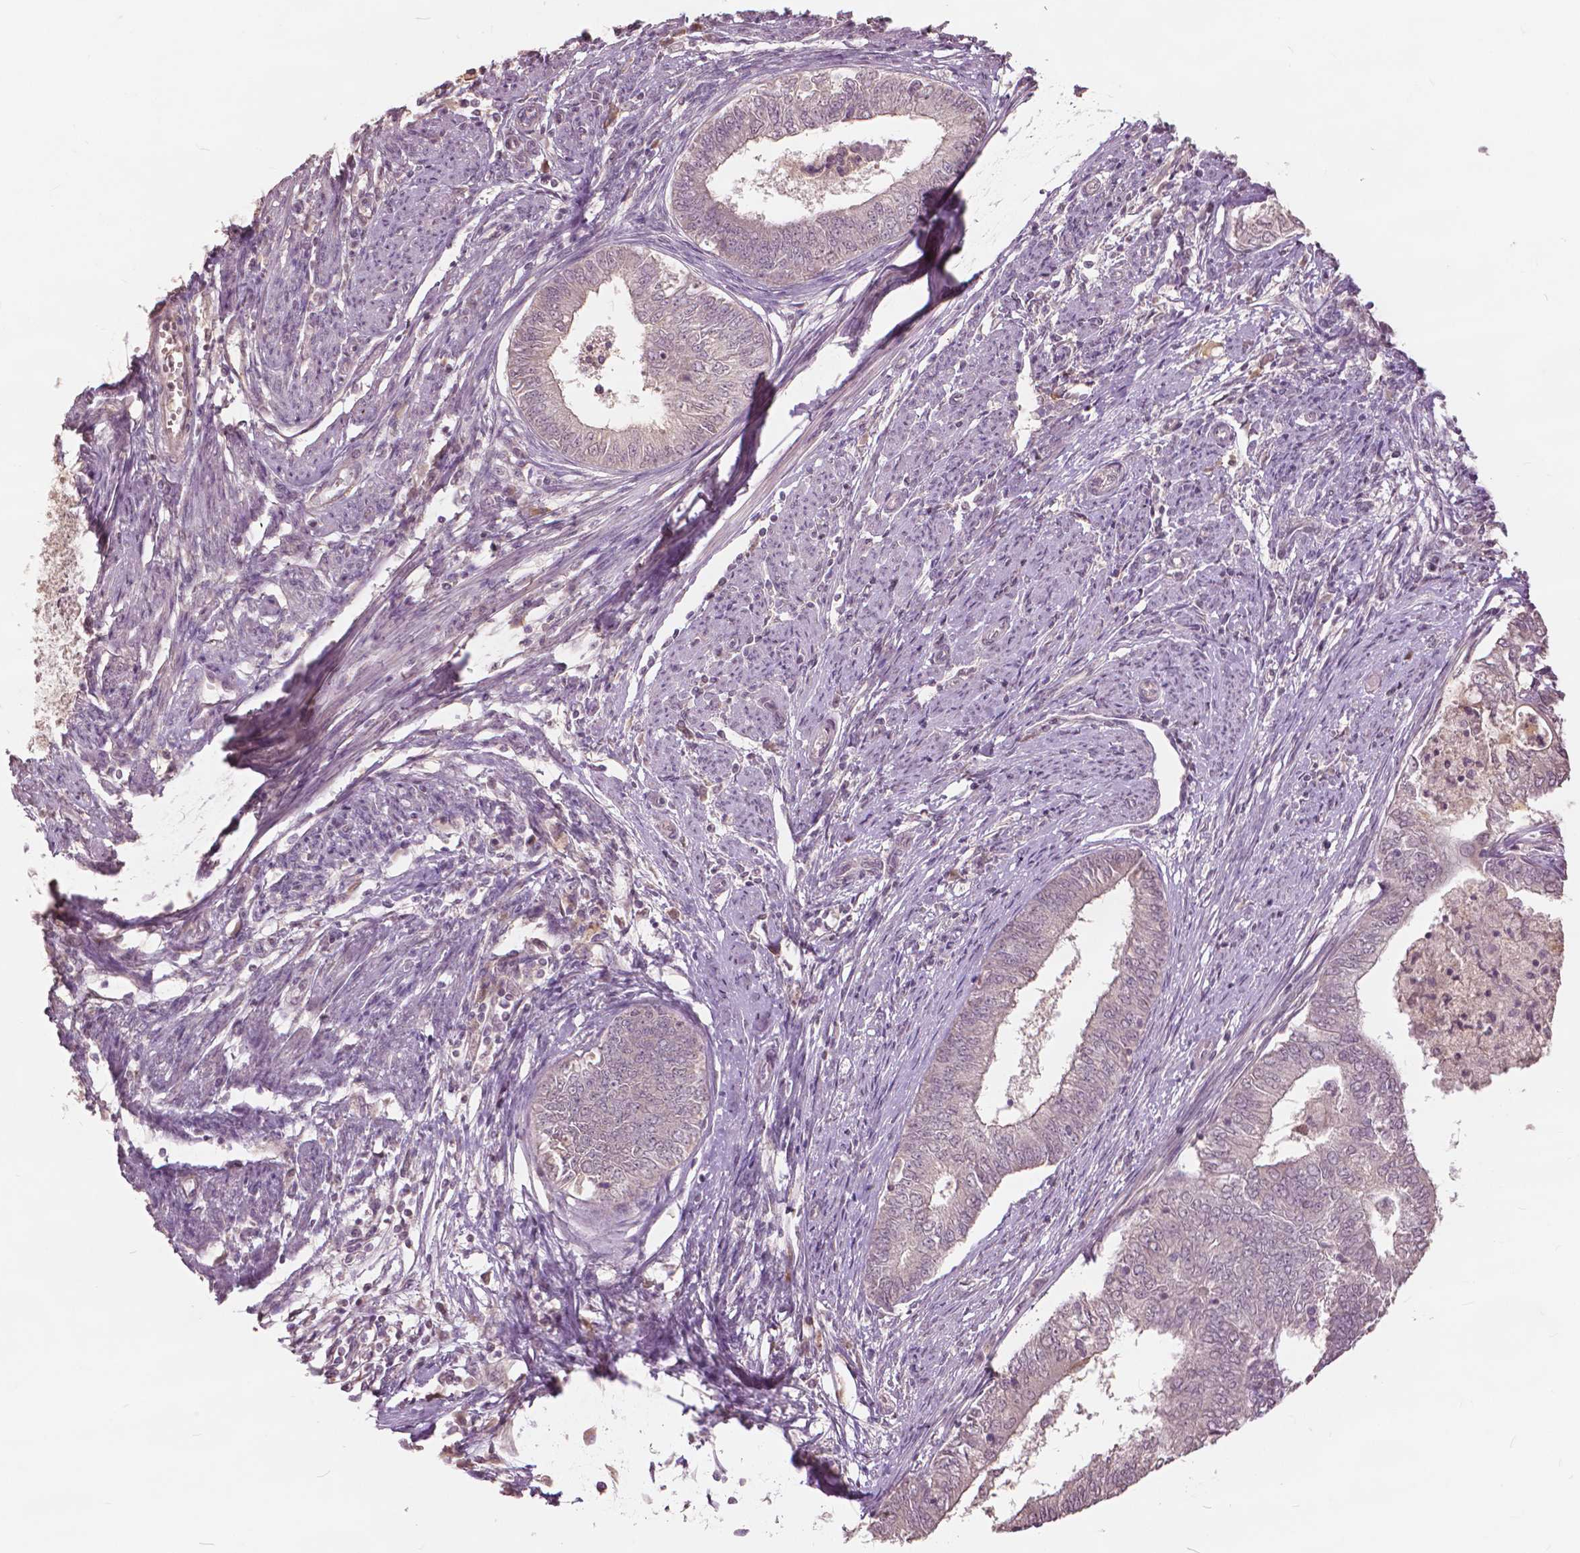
{"staining": {"intensity": "negative", "quantity": "none", "location": "none"}, "tissue": "endometrial cancer", "cell_type": "Tumor cells", "image_type": "cancer", "snomed": [{"axis": "morphology", "description": "Adenocarcinoma, NOS"}, {"axis": "topography", "description": "Endometrium"}], "caption": "The image reveals no staining of tumor cells in endometrial cancer. (DAB immunohistochemistry (IHC) with hematoxylin counter stain).", "gene": "ANGPTL4", "patient": {"sex": "female", "age": 62}}